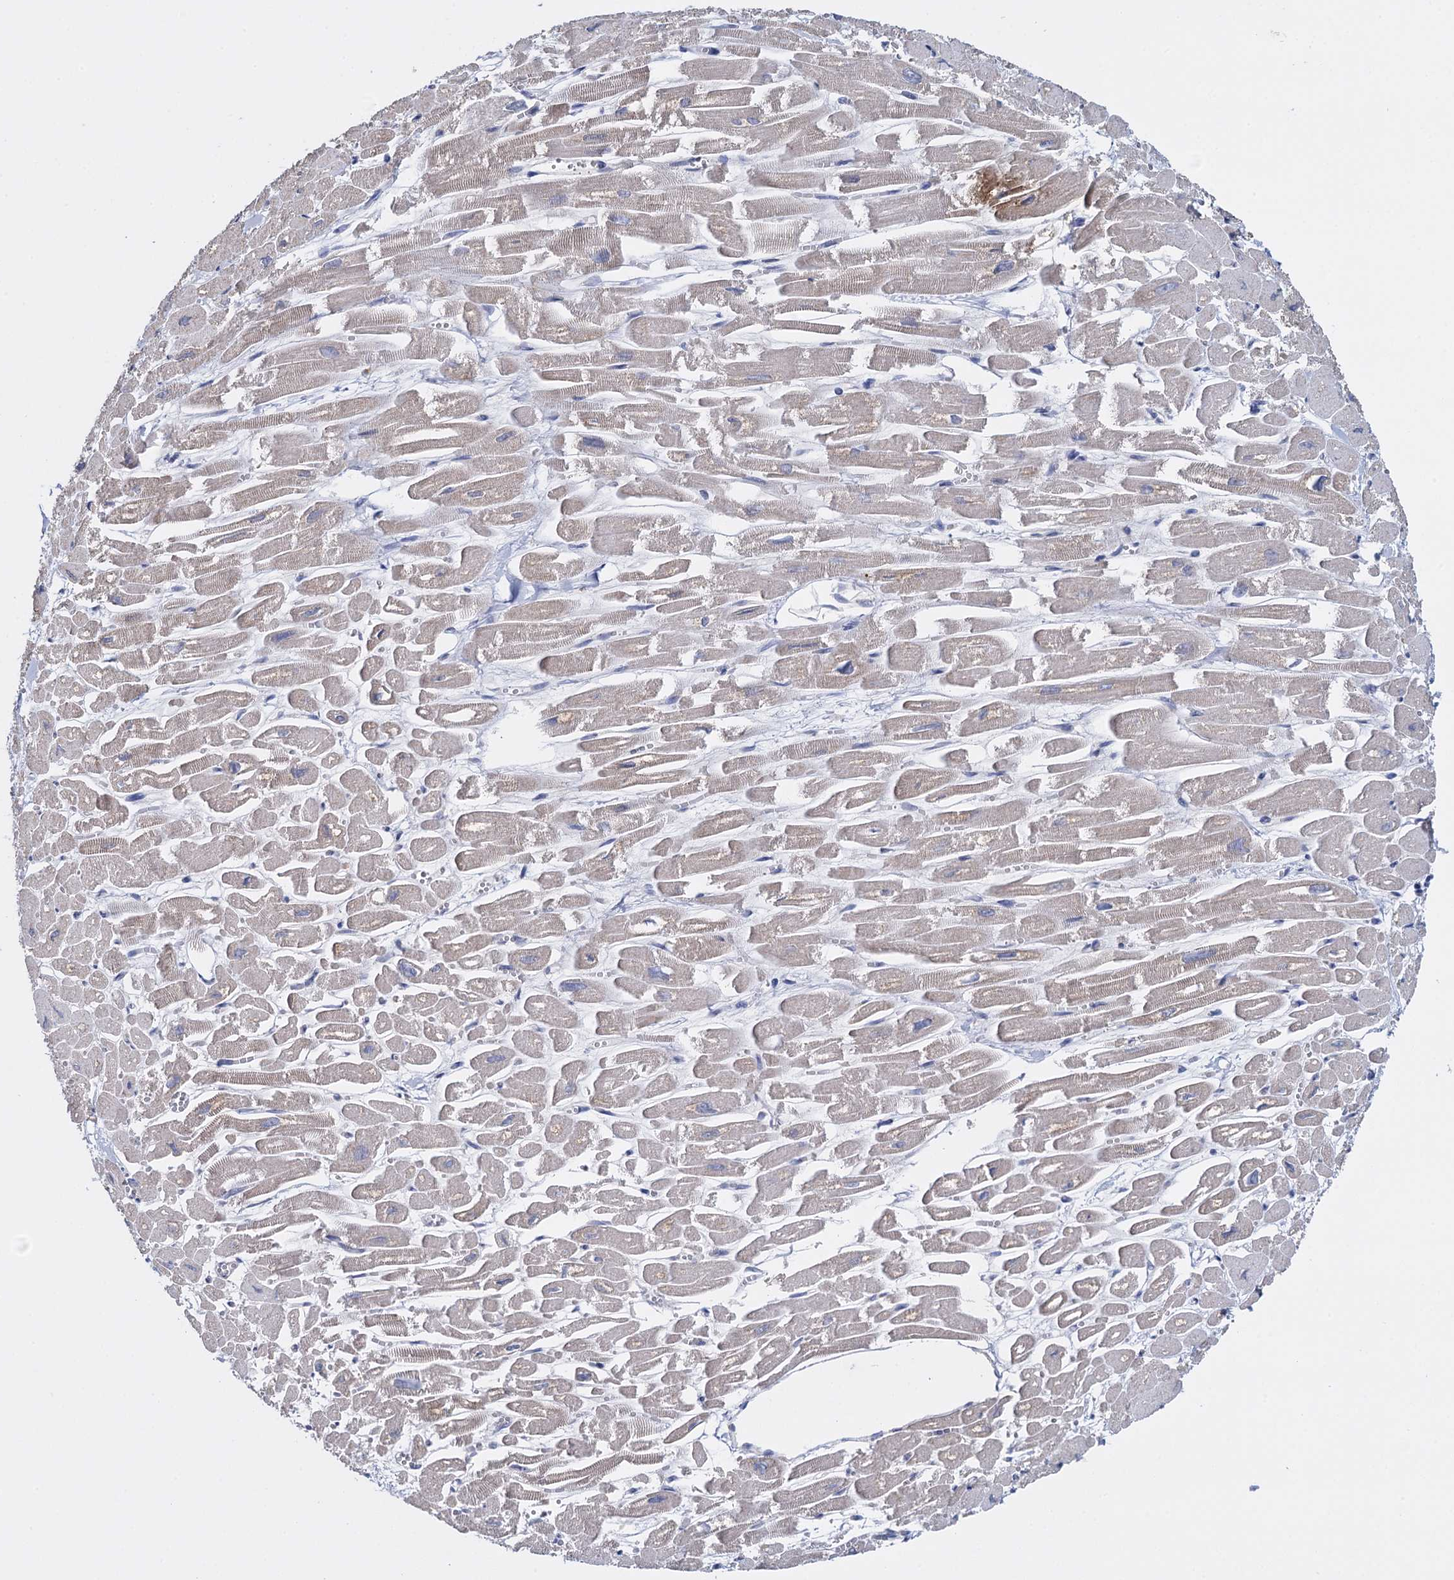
{"staining": {"intensity": "moderate", "quantity": "25%-75%", "location": "cytoplasmic/membranous"}, "tissue": "heart muscle", "cell_type": "Cardiomyocytes", "image_type": "normal", "snomed": [{"axis": "morphology", "description": "Normal tissue, NOS"}, {"axis": "topography", "description": "Heart"}], "caption": "Protein expression analysis of unremarkable heart muscle exhibits moderate cytoplasmic/membranous staining in about 25%-75% of cardiomyocytes.", "gene": "GSTM2", "patient": {"sex": "male", "age": 54}}